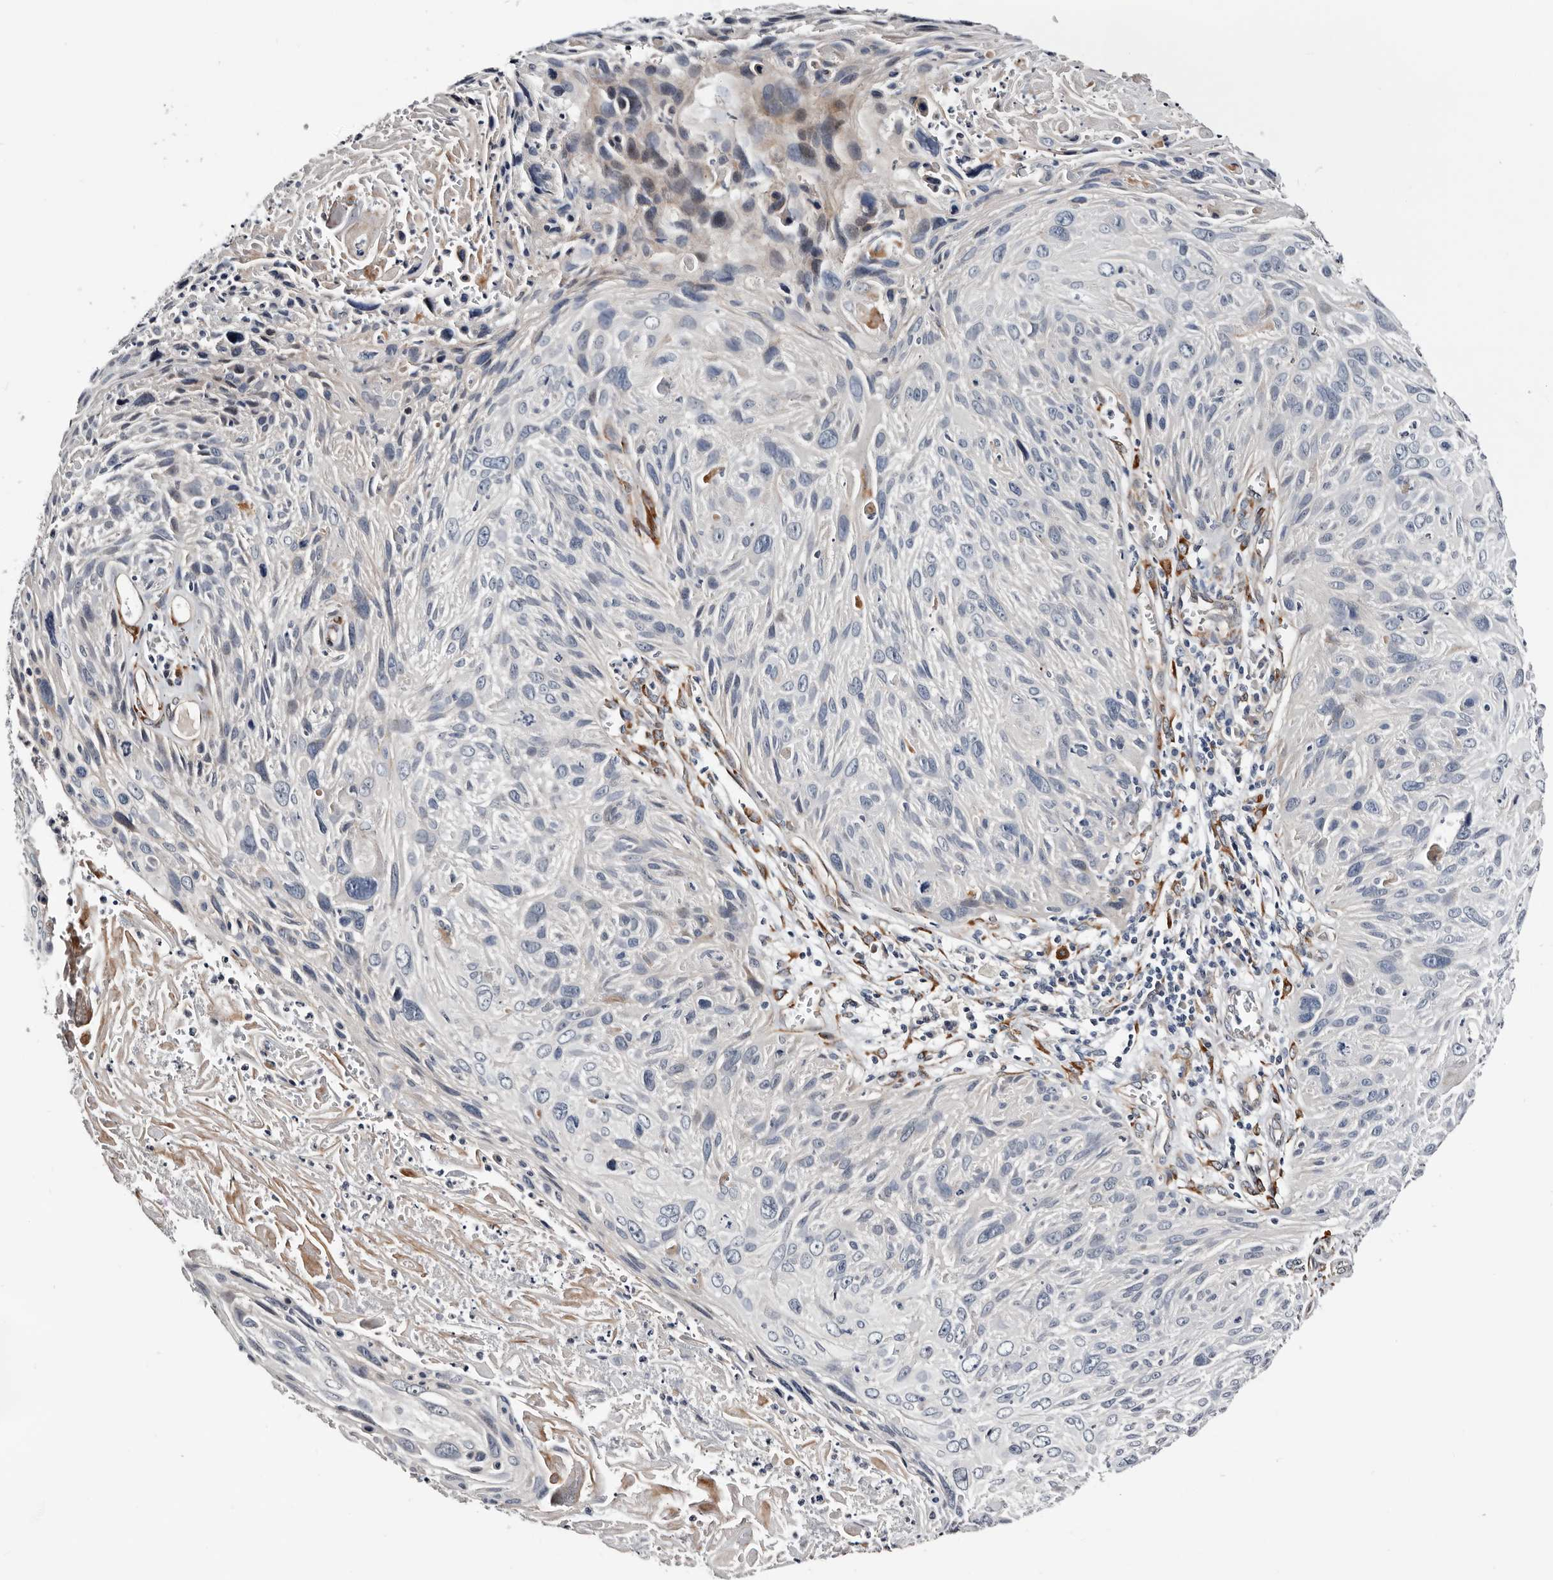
{"staining": {"intensity": "negative", "quantity": "none", "location": "none"}, "tissue": "cervical cancer", "cell_type": "Tumor cells", "image_type": "cancer", "snomed": [{"axis": "morphology", "description": "Squamous cell carcinoma, NOS"}, {"axis": "topography", "description": "Cervix"}], "caption": "Histopathology image shows no significant protein positivity in tumor cells of cervical squamous cell carcinoma. Brightfield microscopy of IHC stained with DAB (brown) and hematoxylin (blue), captured at high magnification.", "gene": "USH1C", "patient": {"sex": "female", "age": 51}}